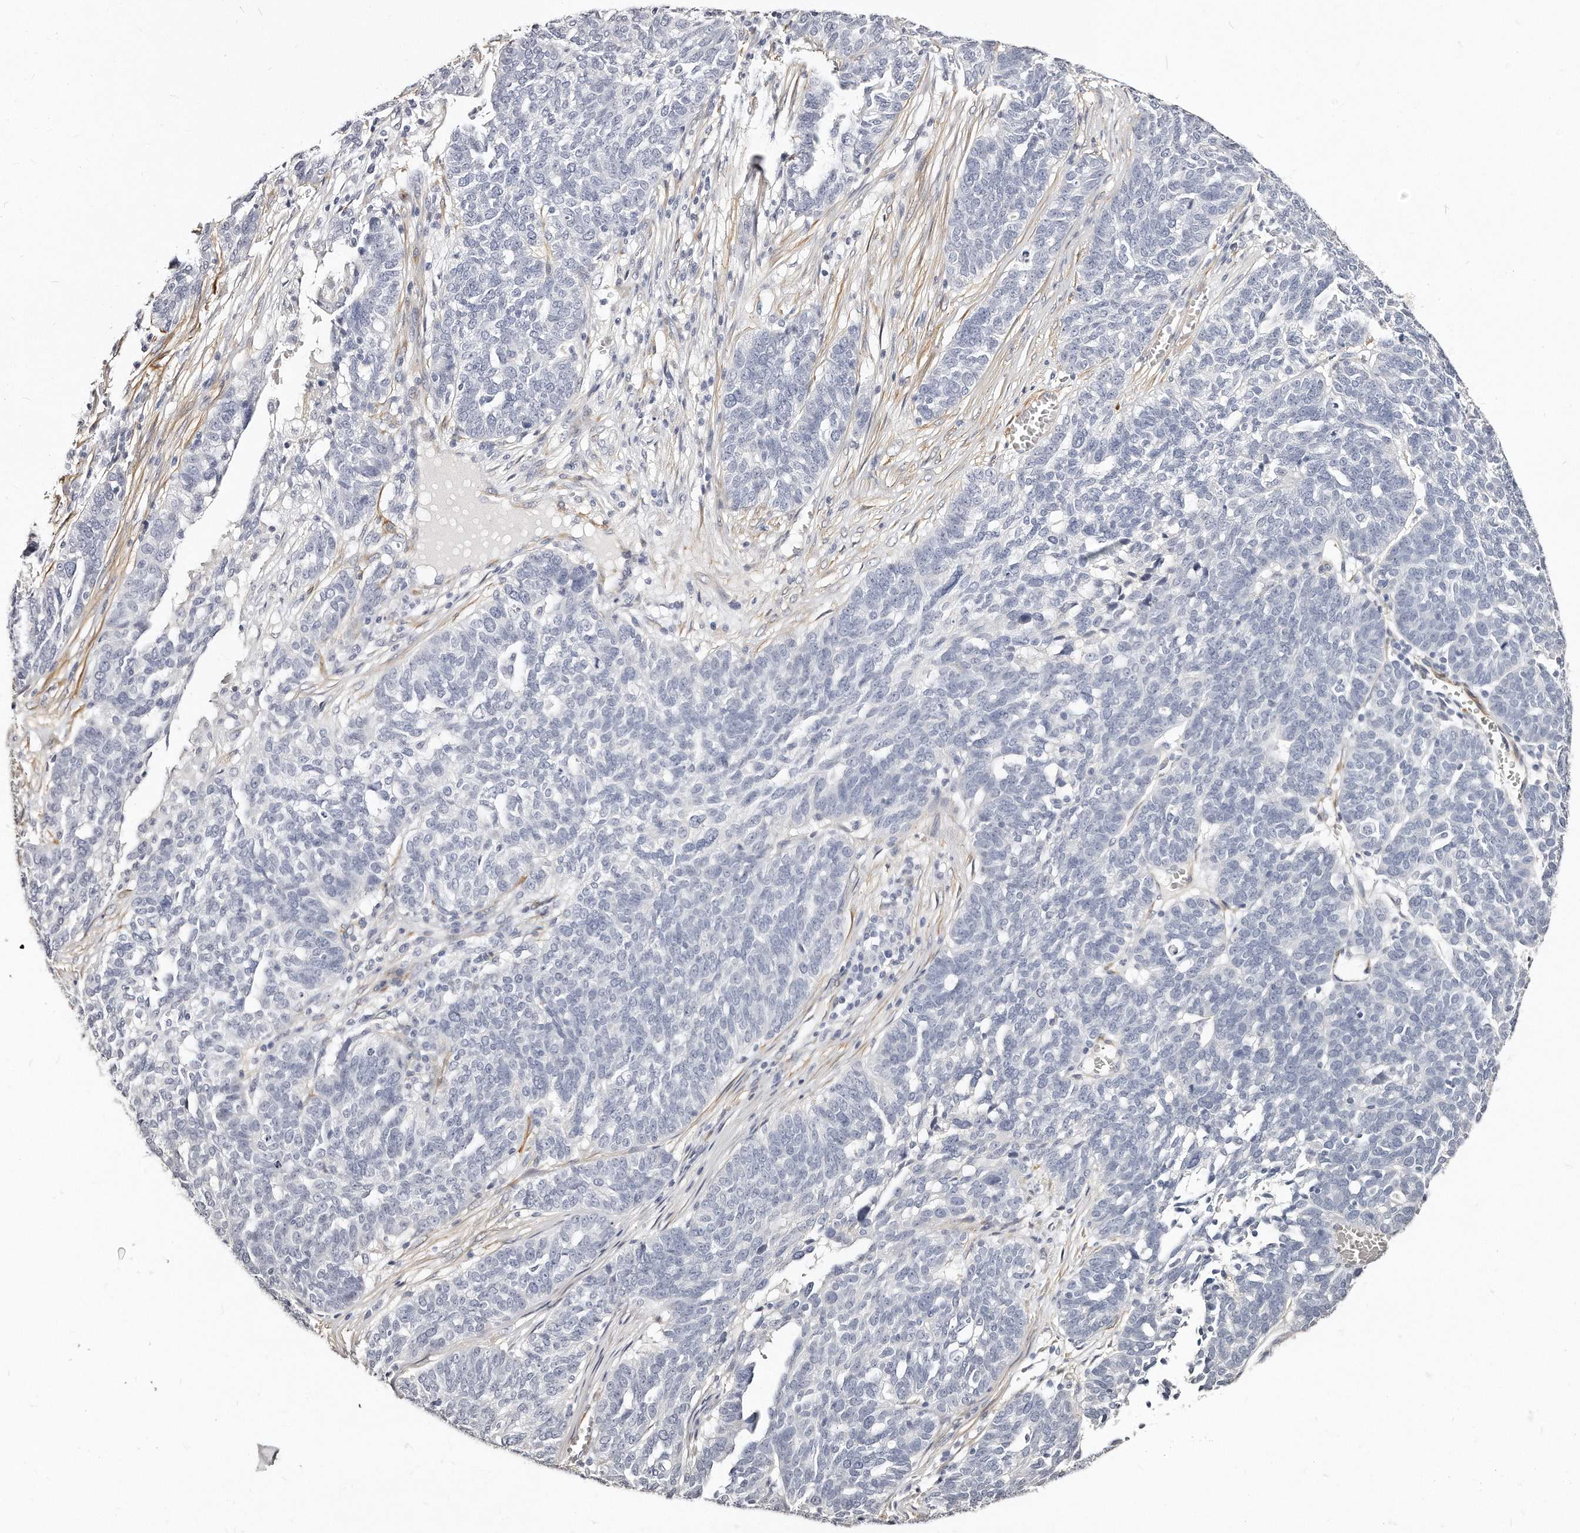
{"staining": {"intensity": "negative", "quantity": "none", "location": "none"}, "tissue": "ovarian cancer", "cell_type": "Tumor cells", "image_type": "cancer", "snomed": [{"axis": "morphology", "description": "Cystadenocarcinoma, serous, NOS"}, {"axis": "topography", "description": "Ovary"}], "caption": "This image is of ovarian cancer (serous cystadenocarcinoma) stained with immunohistochemistry to label a protein in brown with the nuclei are counter-stained blue. There is no positivity in tumor cells.", "gene": "LMOD1", "patient": {"sex": "female", "age": 59}}